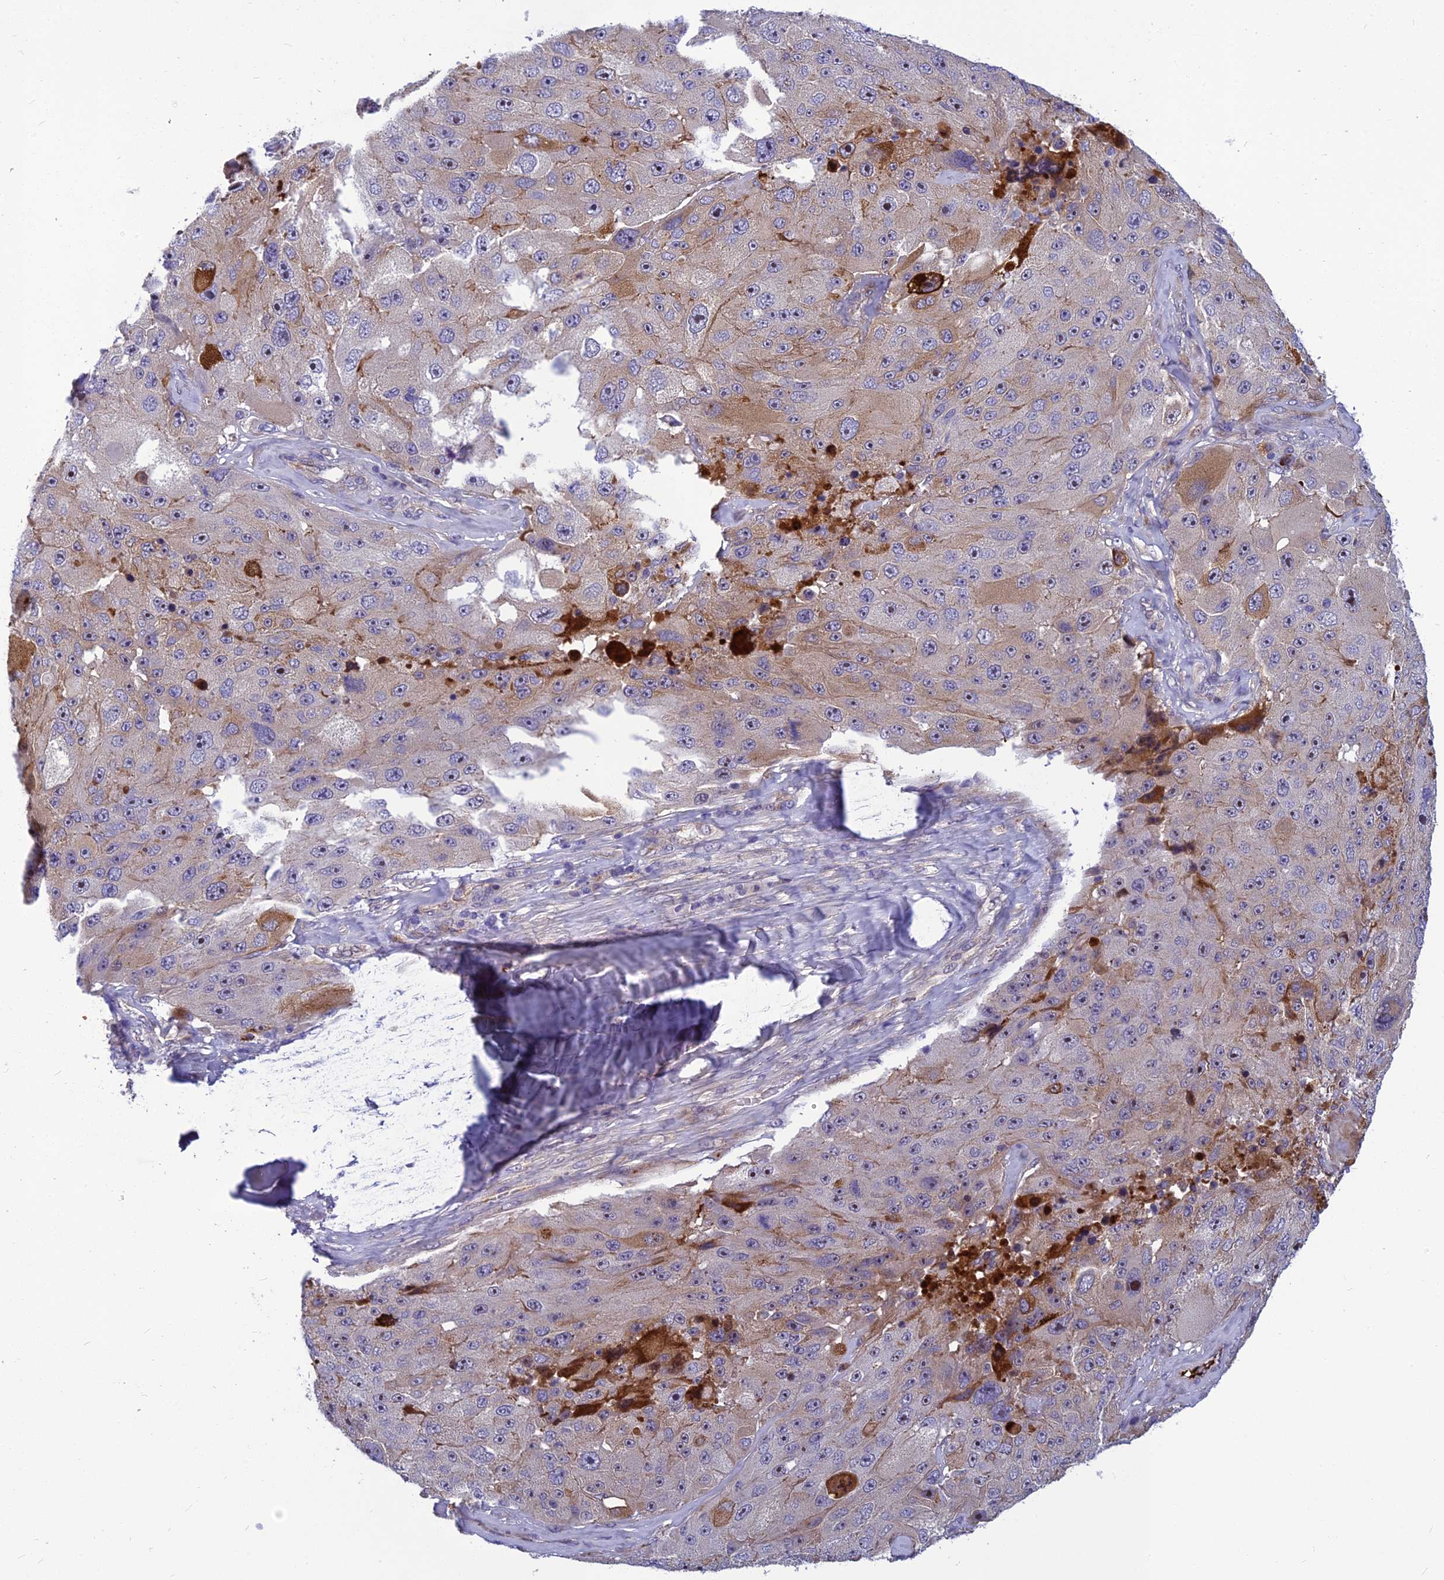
{"staining": {"intensity": "moderate", "quantity": "<25%", "location": "cytoplasmic/membranous,nuclear"}, "tissue": "melanoma", "cell_type": "Tumor cells", "image_type": "cancer", "snomed": [{"axis": "morphology", "description": "Malignant melanoma, Metastatic site"}, {"axis": "topography", "description": "Lymph node"}], "caption": "A high-resolution image shows IHC staining of melanoma, which shows moderate cytoplasmic/membranous and nuclear staining in approximately <25% of tumor cells. (DAB IHC, brown staining for protein, blue staining for nuclei).", "gene": "CLEC11A", "patient": {"sex": "male", "age": 62}}